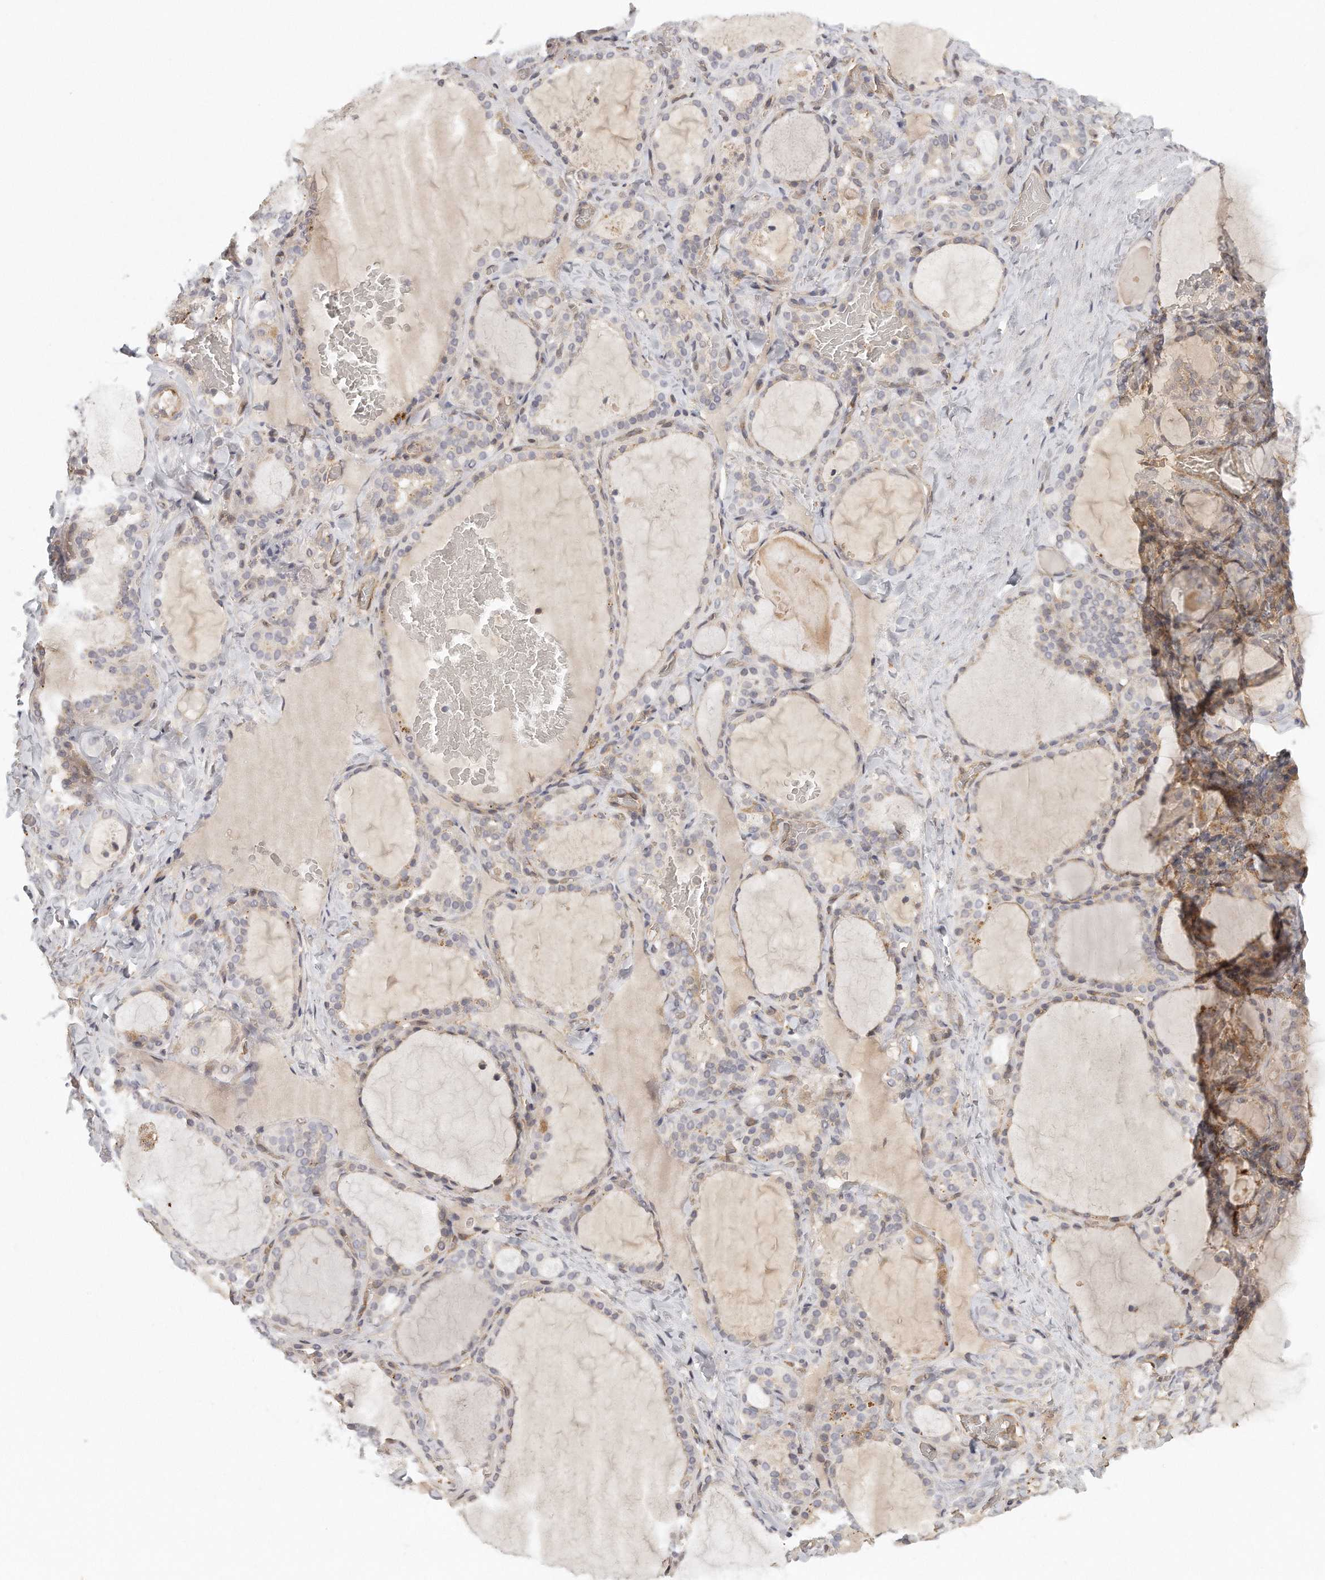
{"staining": {"intensity": "weak", "quantity": "25%-75%", "location": "cytoplasmic/membranous"}, "tissue": "thyroid gland", "cell_type": "Glandular cells", "image_type": "normal", "snomed": [{"axis": "morphology", "description": "Normal tissue, NOS"}, {"axis": "topography", "description": "Thyroid gland"}], "caption": "DAB (3,3'-diaminobenzidine) immunohistochemical staining of unremarkable human thyroid gland exhibits weak cytoplasmic/membranous protein expression in about 25%-75% of glandular cells. The protein is shown in brown color, while the nuclei are stained blue.", "gene": "MTERF4", "patient": {"sex": "female", "age": 22}}